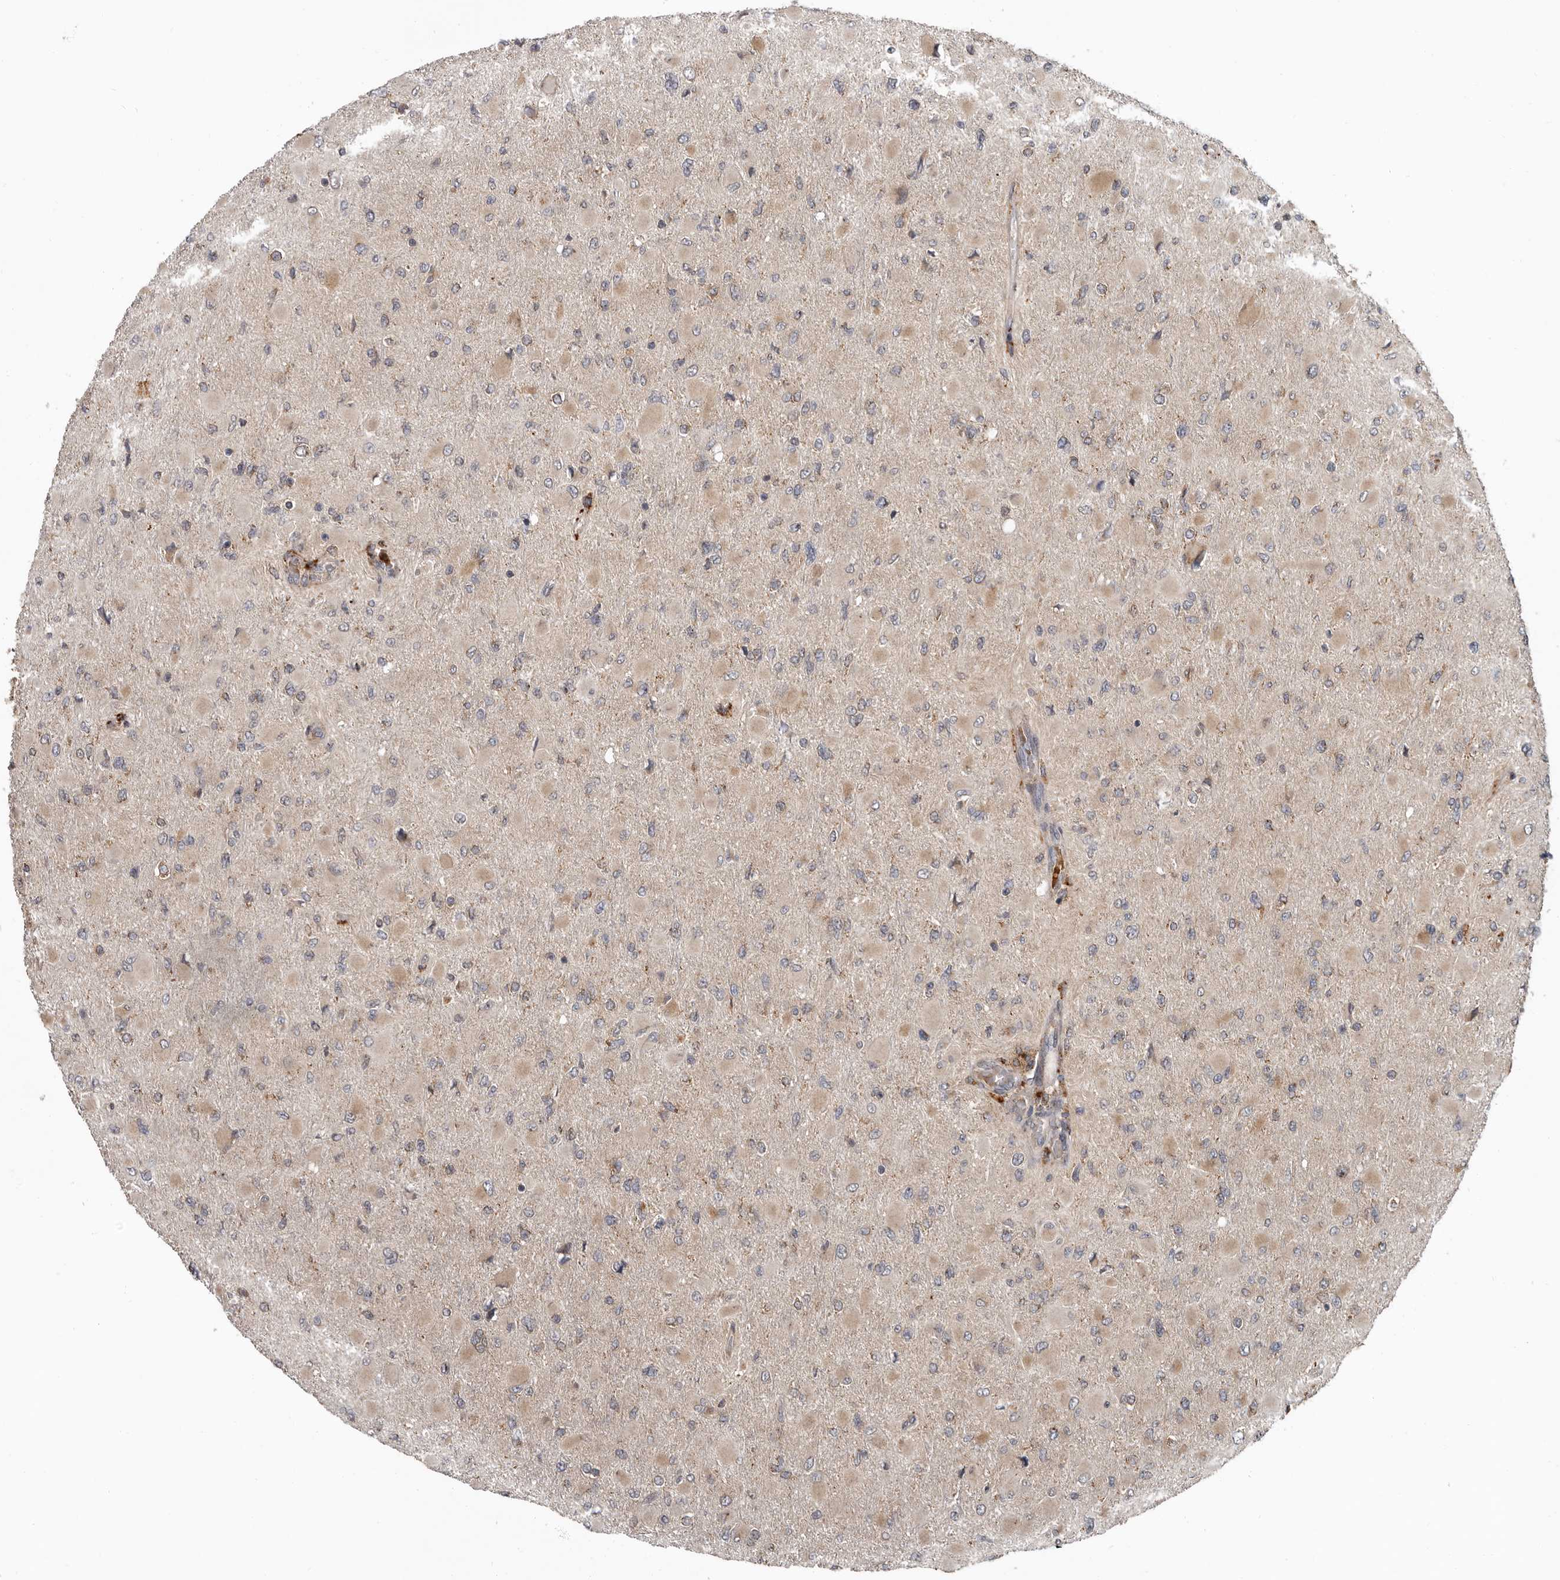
{"staining": {"intensity": "weak", "quantity": "25%-75%", "location": "cytoplasmic/membranous"}, "tissue": "glioma", "cell_type": "Tumor cells", "image_type": "cancer", "snomed": [{"axis": "morphology", "description": "Glioma, malignant, High grade"}, {"axis": "topography", "description": "Cerebral cortex"}], "caption": "A micrograph of human glioma stained for a protein reveals weak cytoplasmic/membranous brown staining in tumor cells. (Stains: DAB (3,3'-diaminobenzidine) in brown, nuclei in blue, Microscopy: brightfield microscopy at high magnification).", "gene": "FGFR4", "patient": {"sex": "female", "age": 36}}